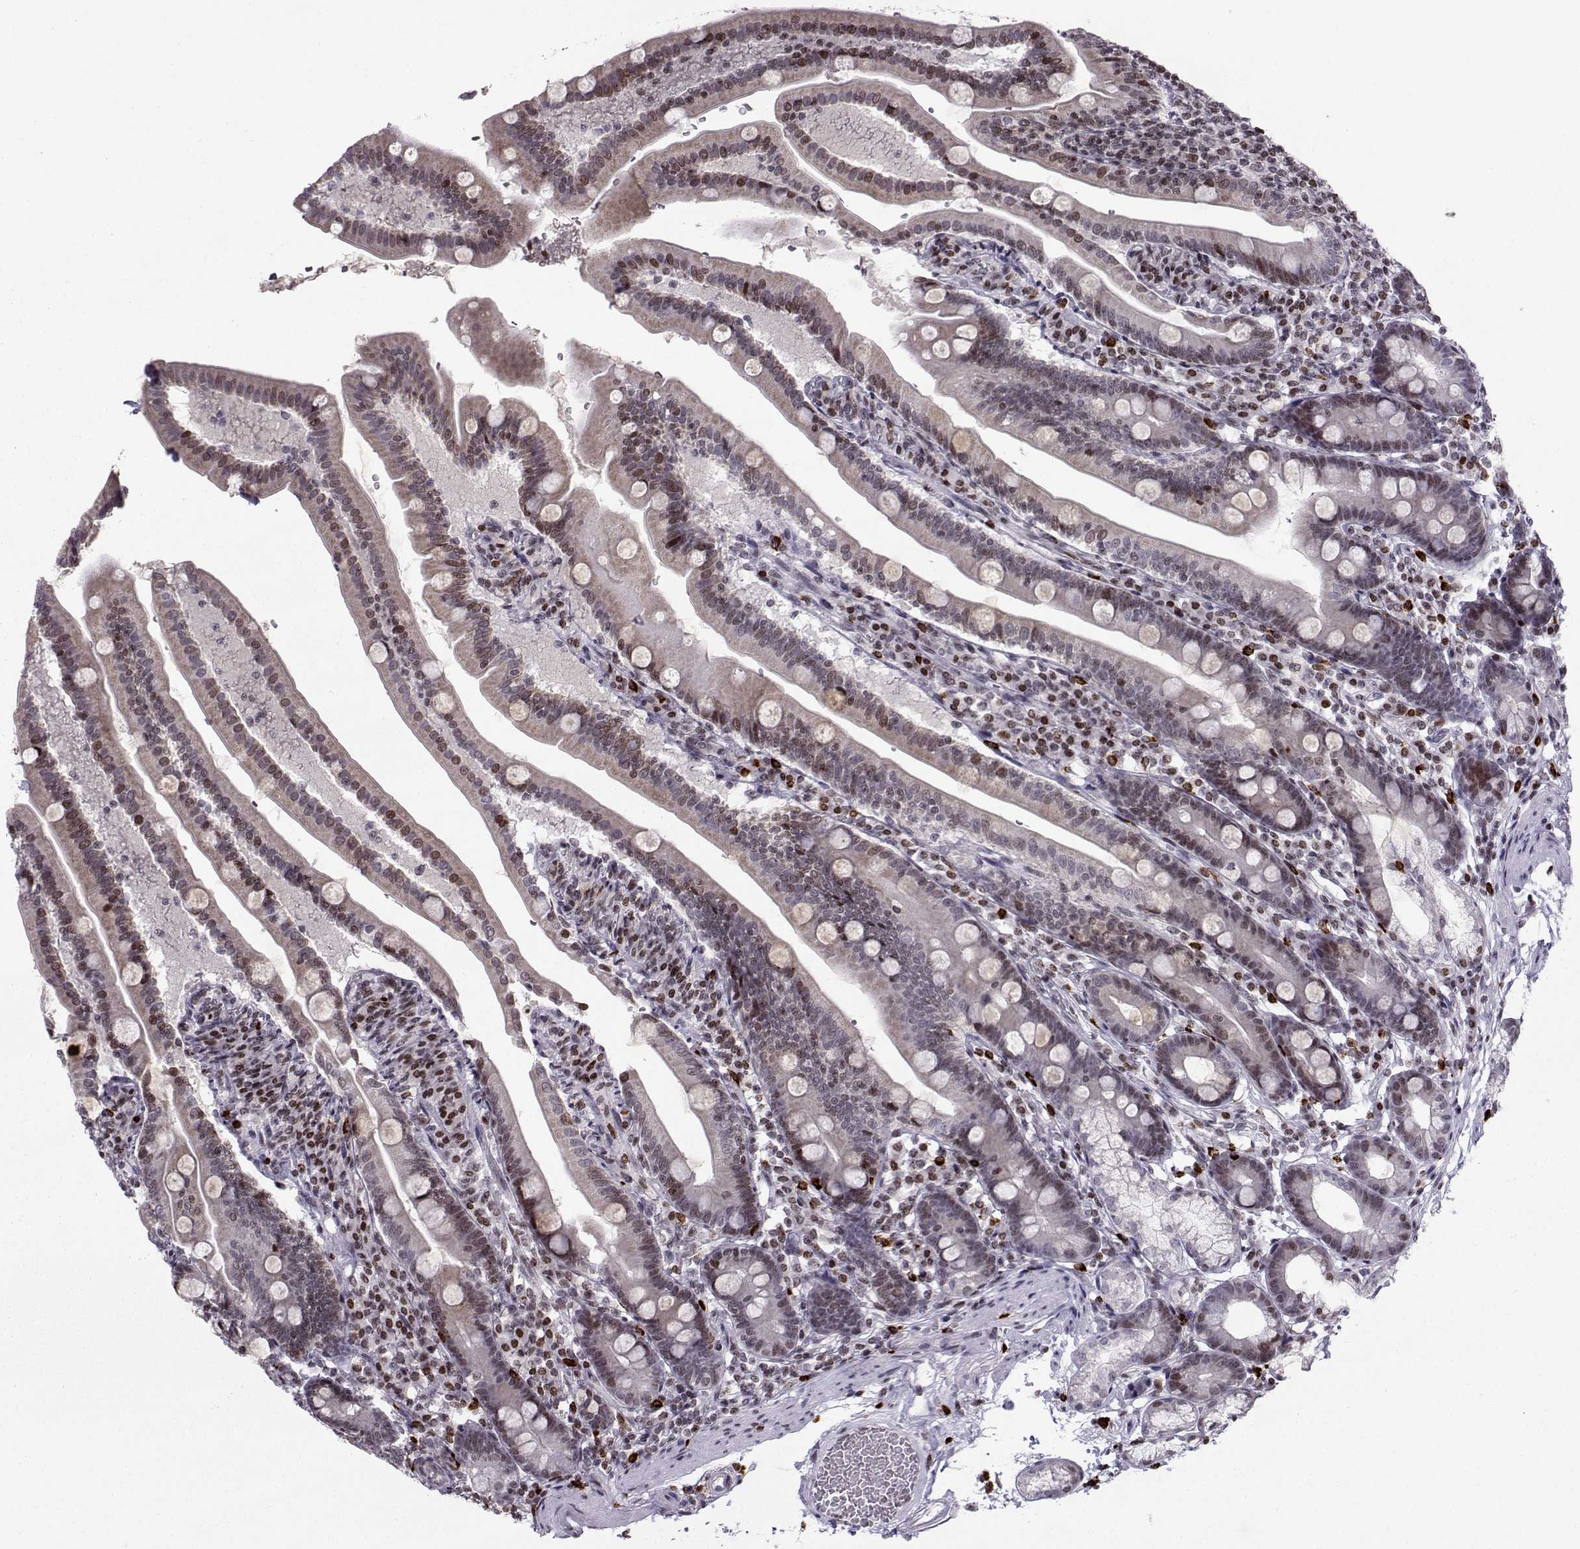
{"staining": {"intensity": "moderate", "quantity": "<25%", "location": "nuclear"}, "tissue": "duodenum", "cell_type": "Glandular cells", "image_type": "normal", "snomed": [{"axis": "morphology", "description": "Normal tissue, NOS"}, {"axis": "topography", "description": "Duodenum"}], "caption": "Protein staining of unremarkable duodenum displays moderate nuclear positivity in approximately <25% of glandular cells.", "gene": "ZNF19", "patient": {"sex": "female", "age": 67}}